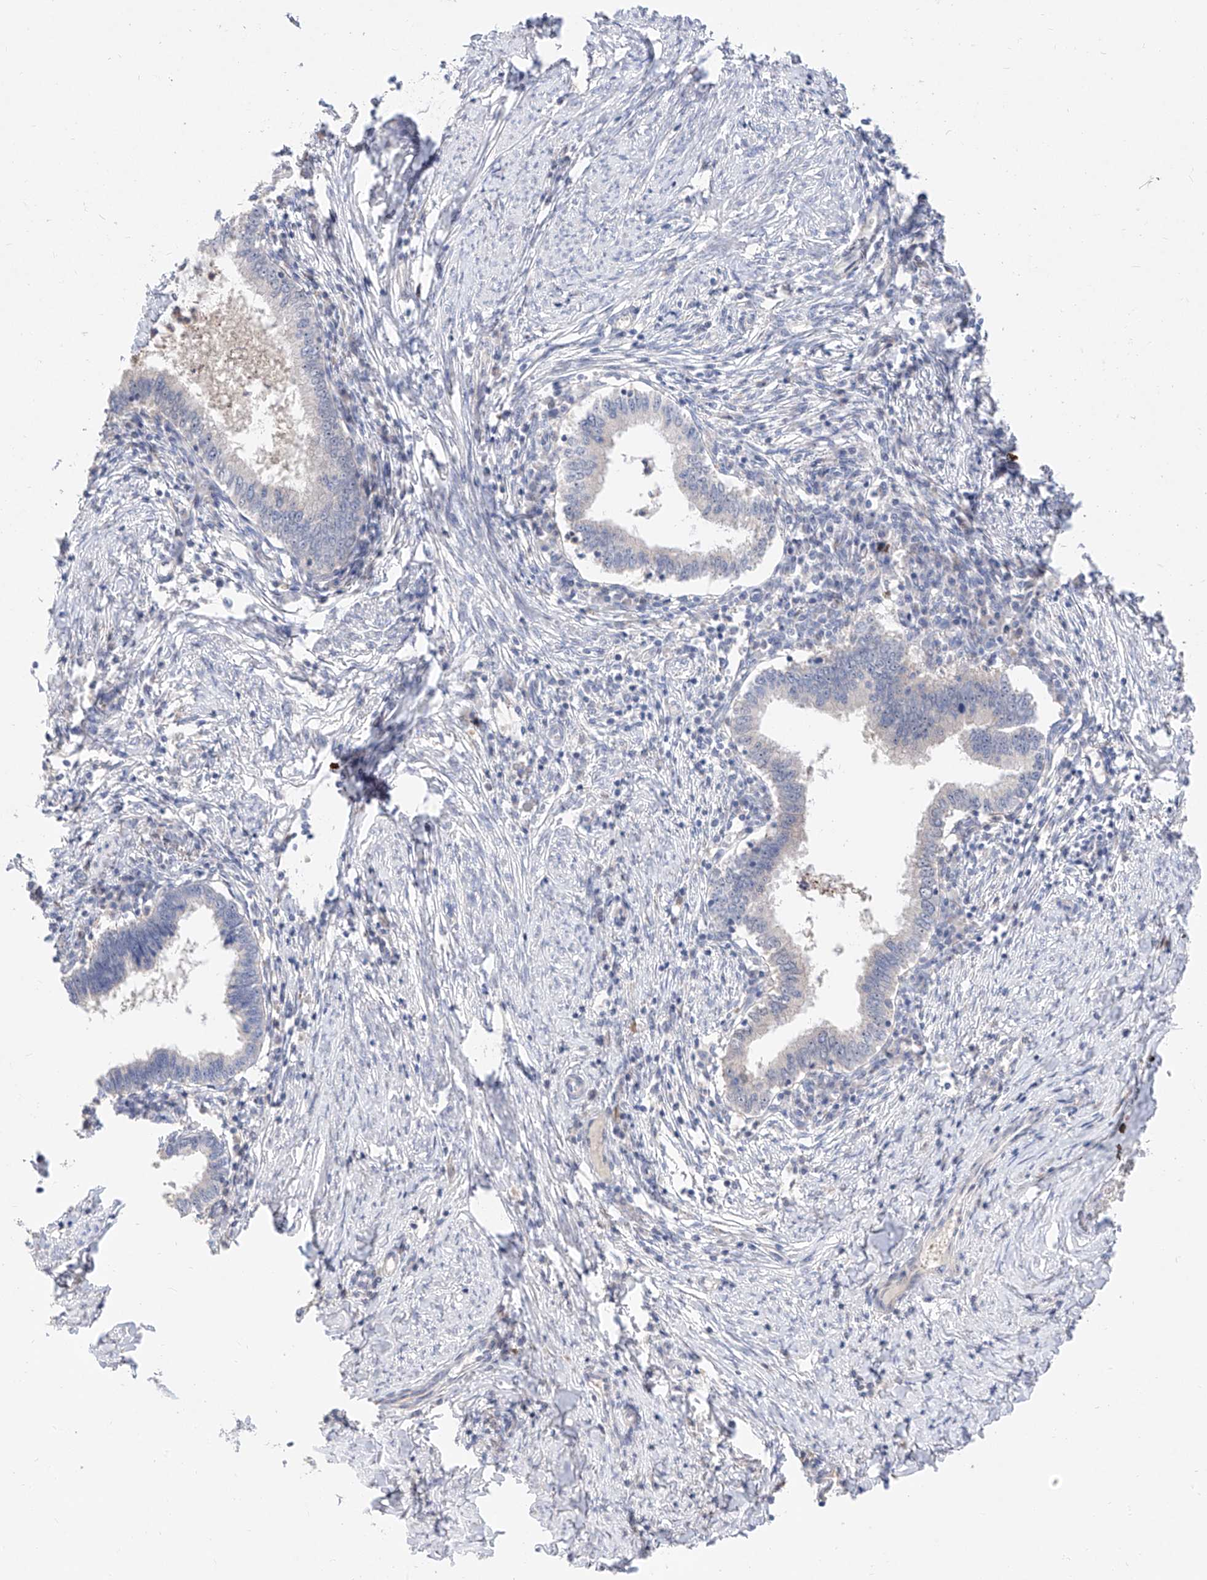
{"staining": {"intensity": "weak", "quantity": "25%-75%", "location": "cytoplasmic/membranous"}, "tissue": "cervical cancer", "cell_type": "Tumor cells", "image_type": "cancer", "snomed": [{"axis": "morphology", "description": "Adenocarcinoma, NOS"}, {"axis": "topography", "description": "Cervix"}], "caption": "Cervical cancer (adenocarcinoma) was stained to show a protein in brown. There is low levels of weak cytoplasmic/membranous positivity in about 25%-75% of tumor cells.", "gene": "FUCA2", "patient": {"sex": "female", "age": 36}}